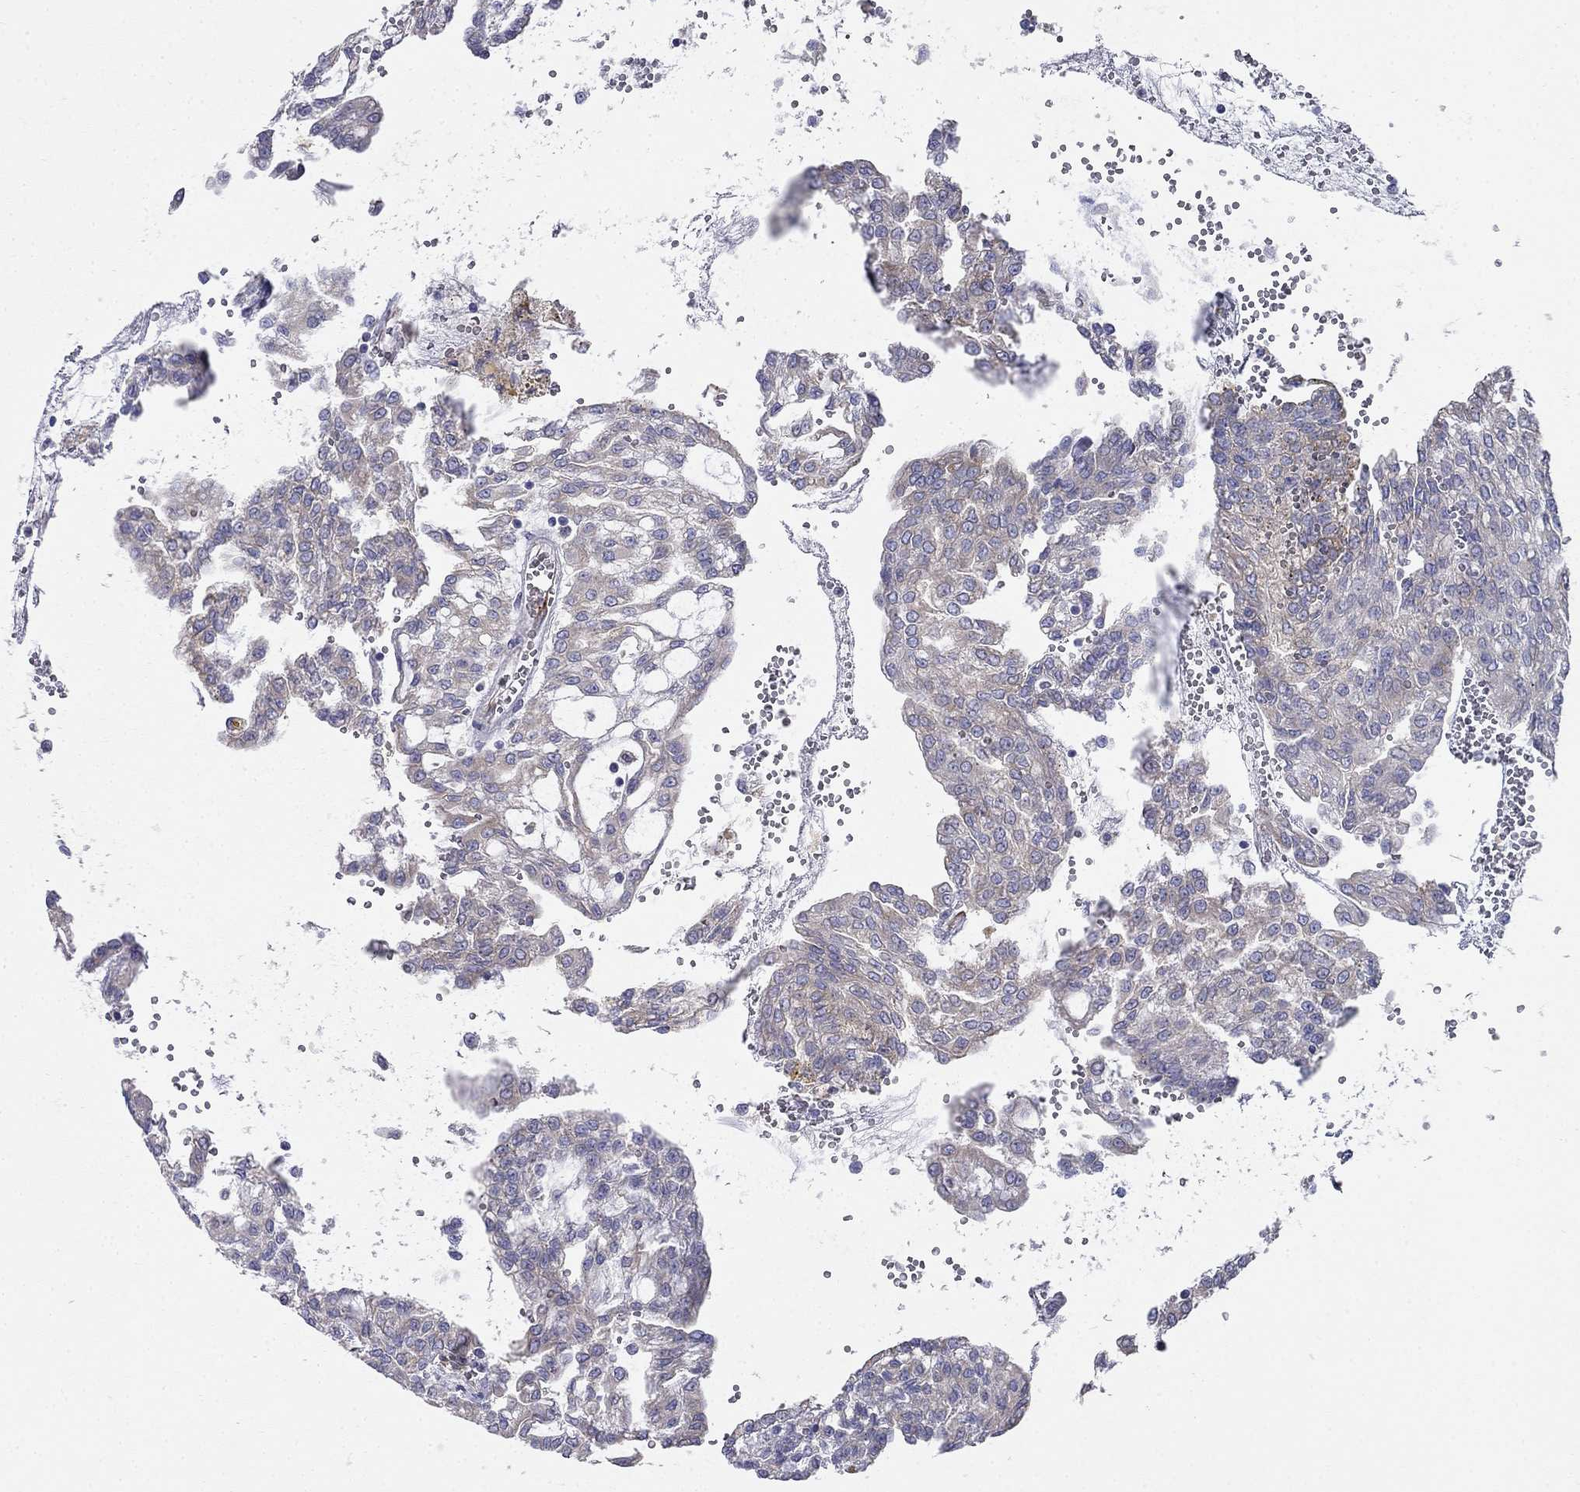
{"staining": {"intensity": "weak", "quantity": ">75%", "location": "cytoplasmic/membranous"}, "tissue": "renal cancer", "cell_type": "Tumor cells", "image_type": "cancer", "snomed": [{"axis": "morphology", "description": "Adenocarcinoma, NOS"}, {"axis": "topography", "description": "Kidney"}], "caption": "An image of human renal cancer (adenocarcinoma) stained for a protein demonstrates weak cytoplasmic/membranous brown staining in tumor cells. The staining was performed using DAB, with brown indicating positive protein expression. Nuclei are stained blue with hematoxylin.", "gene": "LONRF2", "patient": {"sex": "male", "age": 63}}